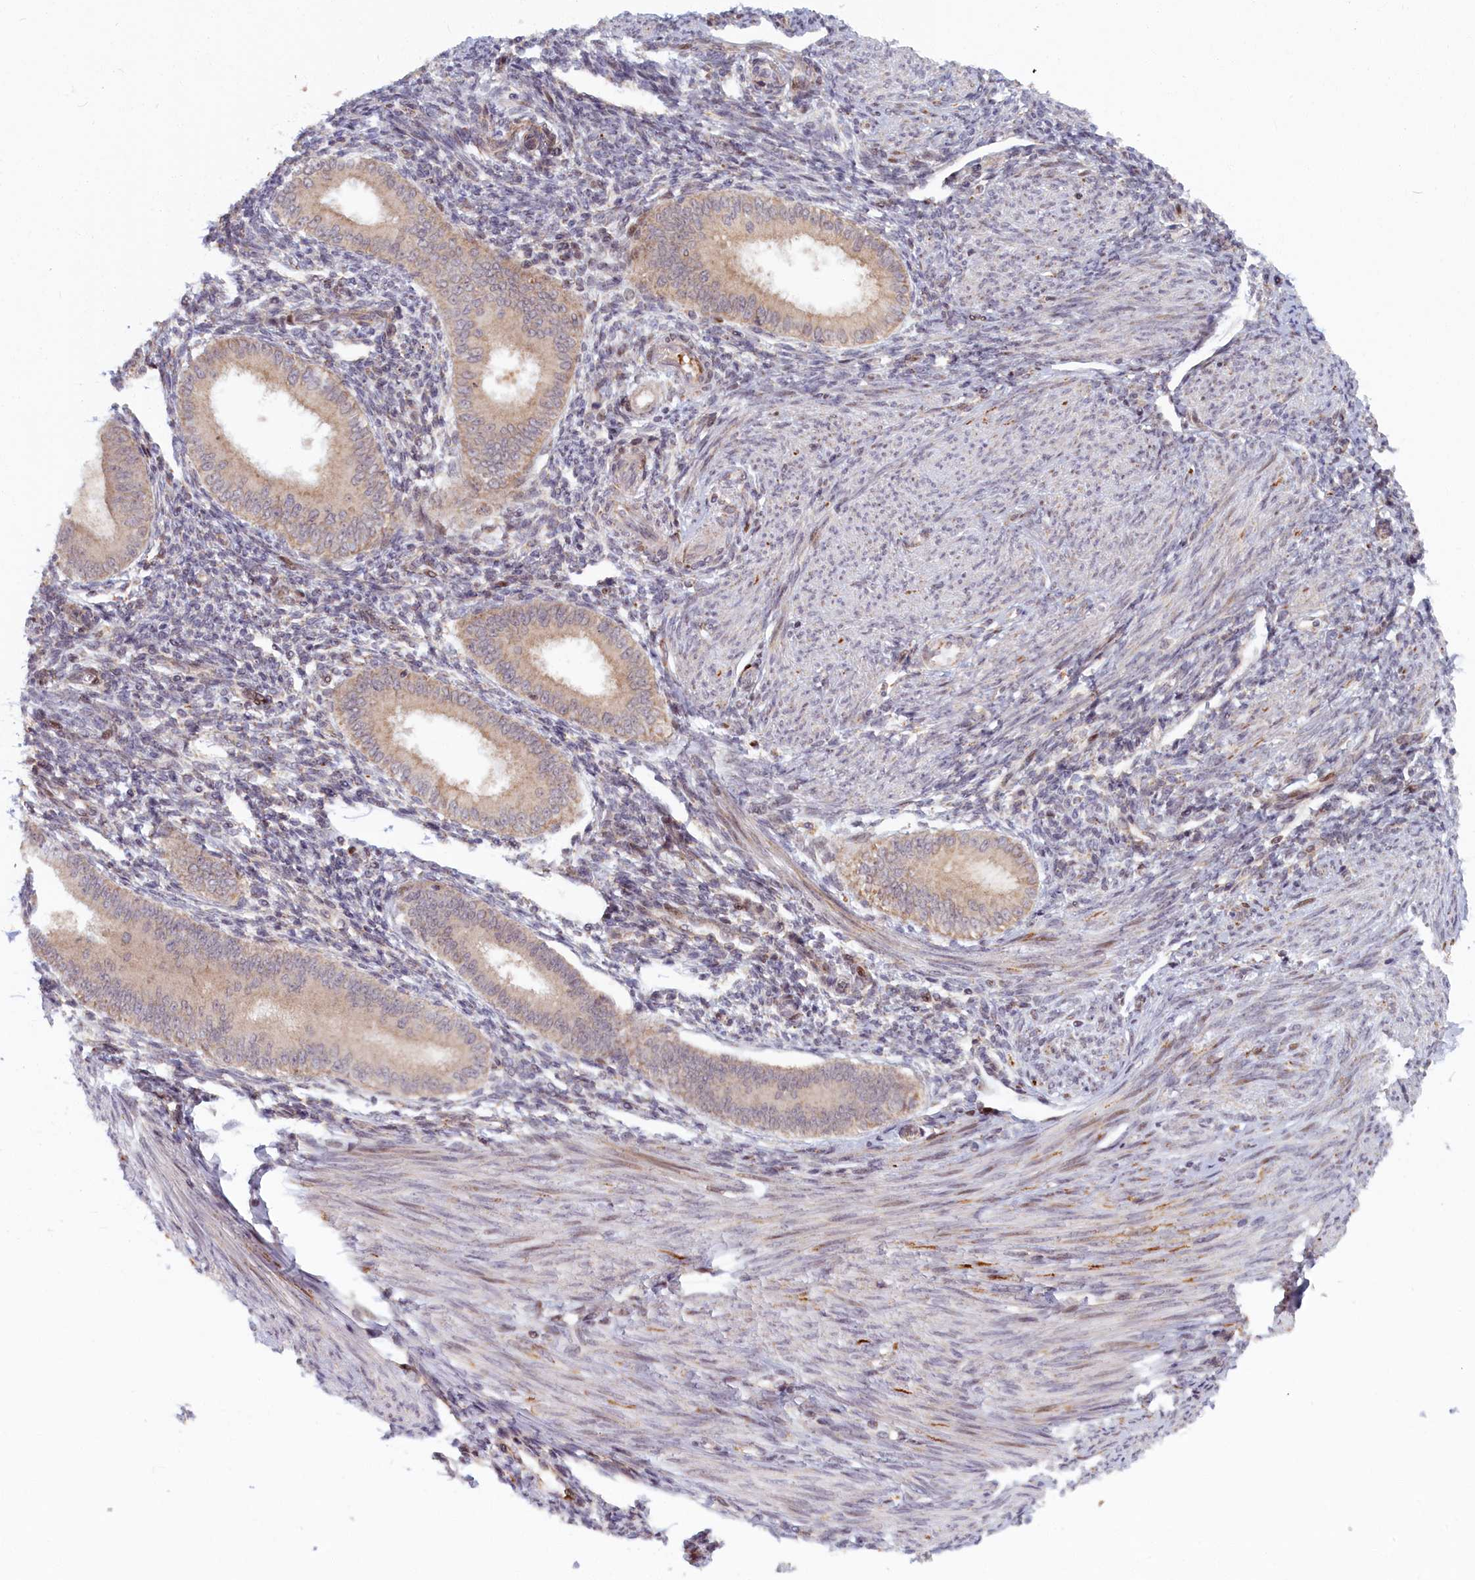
{"staining": {"intensity": "negative", "quantity": "none", "location": "none"}, "tissue": "endometrium", "cell_type": "Cells in endometrial stroma", "image_type": "normal", "snomed": [{"axis": "morphology", "description": "Normal tissue, NOS"}, {"axis": "topography", "description": "Uterus"}, {"axis": "topography", "description": "Endometrium"}], "caption": "IHC micrograph of unremarkable endometrium stained for a protein (brown), which demonstrates no expression in cells in endometrial stroma. Brightfield microscopy of immunohistochemistry (IHC) stained with DAB (3,3'-diaminobenzidine) (brown) and hematoxylin (blue), captured at high magnification.", "gene": "PLA2G10", "patient": {"sex": "female", "age": 48}}